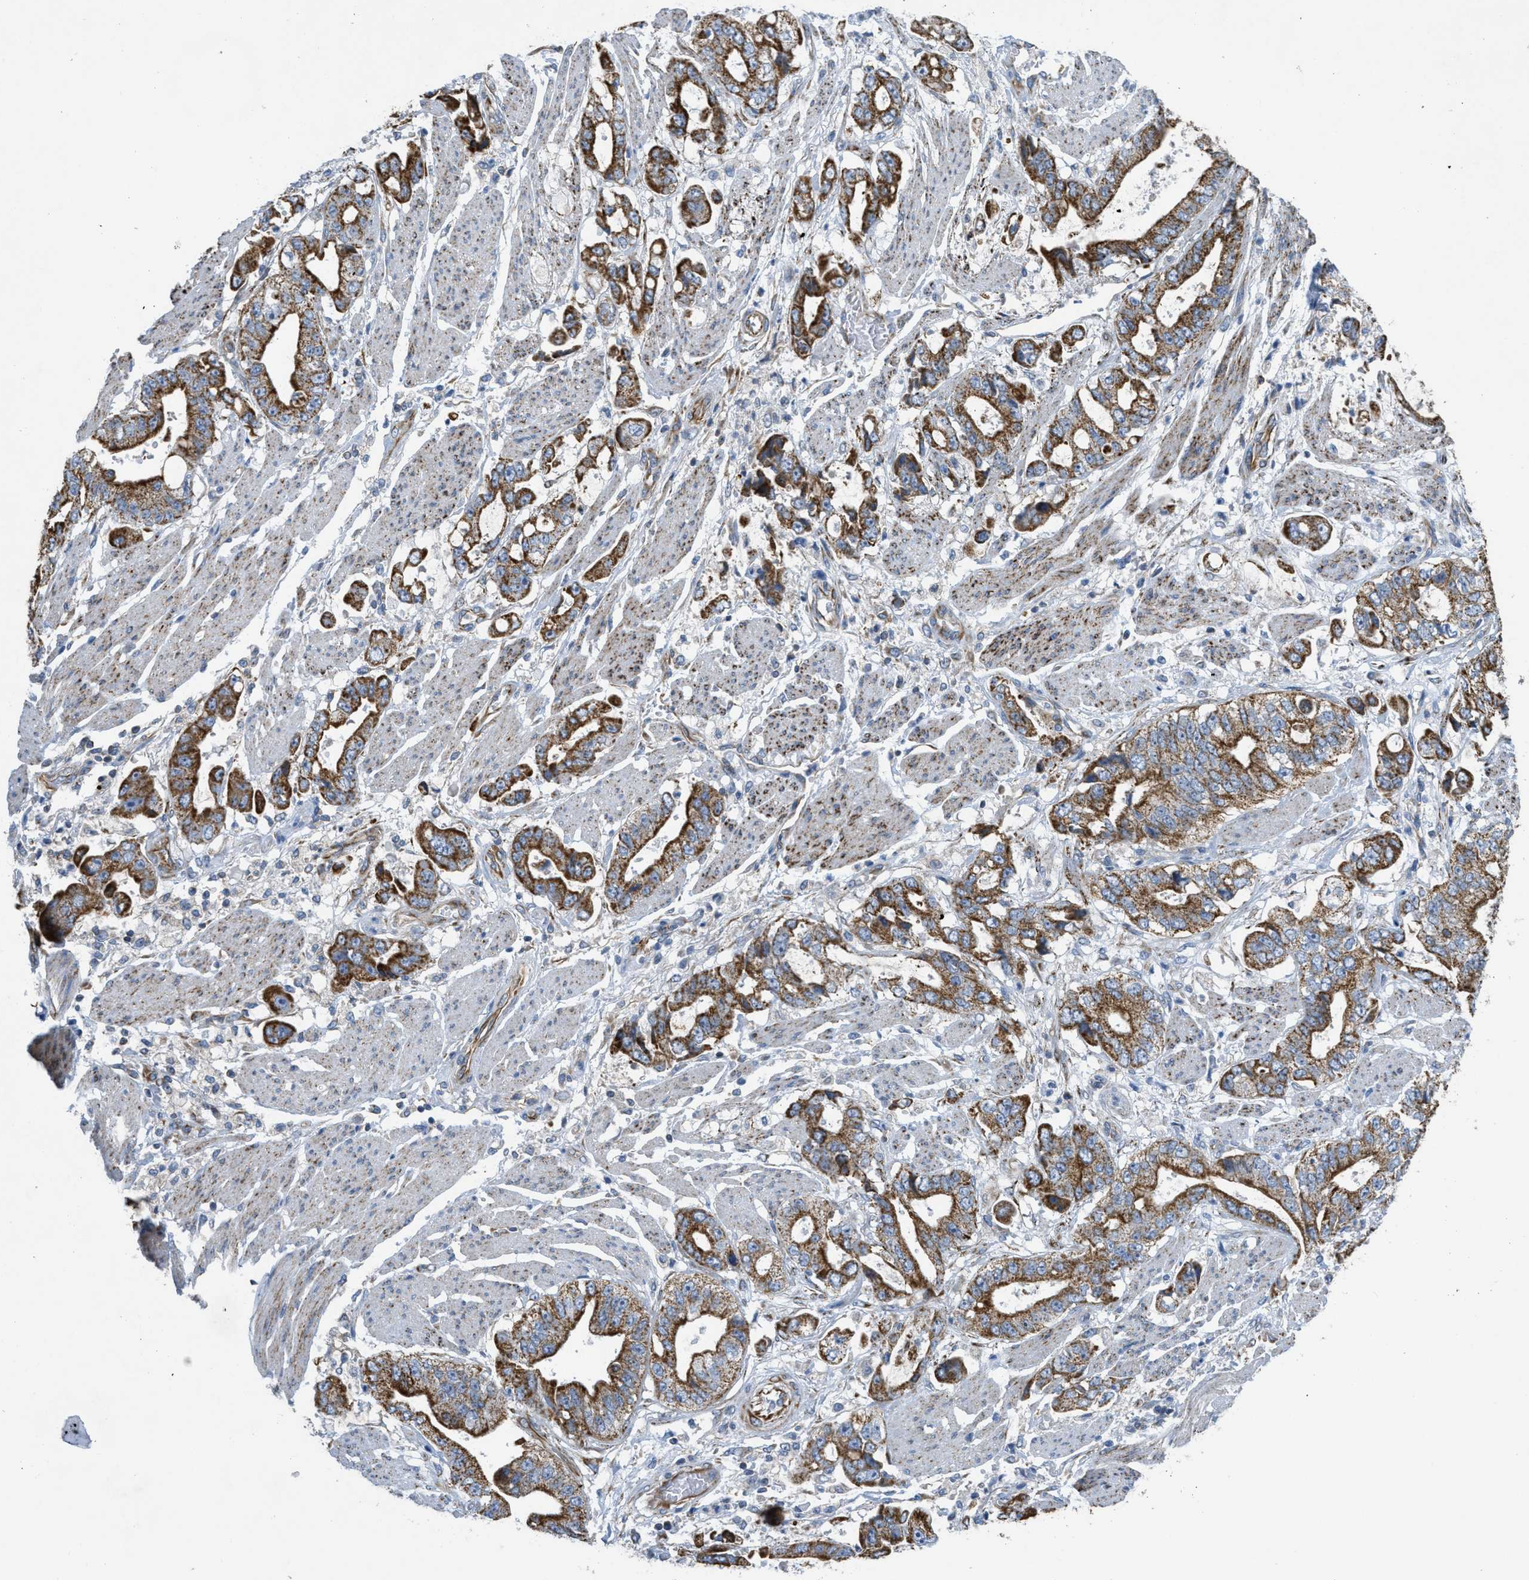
{"staining": {"intensity": "strong", "quantity": ">75%", "location": "cytoplasmic/membranous"}, "tissue": "stomach cancer", "cell_type": "Tumor cells", "image_type": "cancer", "snomed": [{"axis": "morphology", "description": "Normal tissue, NOS"}, {"axis": "morphology", "description": "Adenocarcinoma, NOS"}, {"axis": "topography", "description": "Stomach"}], "caption": "Immunohistochemistry (DAB) staining of stomach cancer (adenocarcinoma) demonstrates strong cytoplasmic/membranous protein staining in about >75% of tumor cells. (brown staining indicates protein expression, while blue staining denotes nuclei).", "gene": "BTN3A1", "patient": {"sex": "male", "age": 62}}